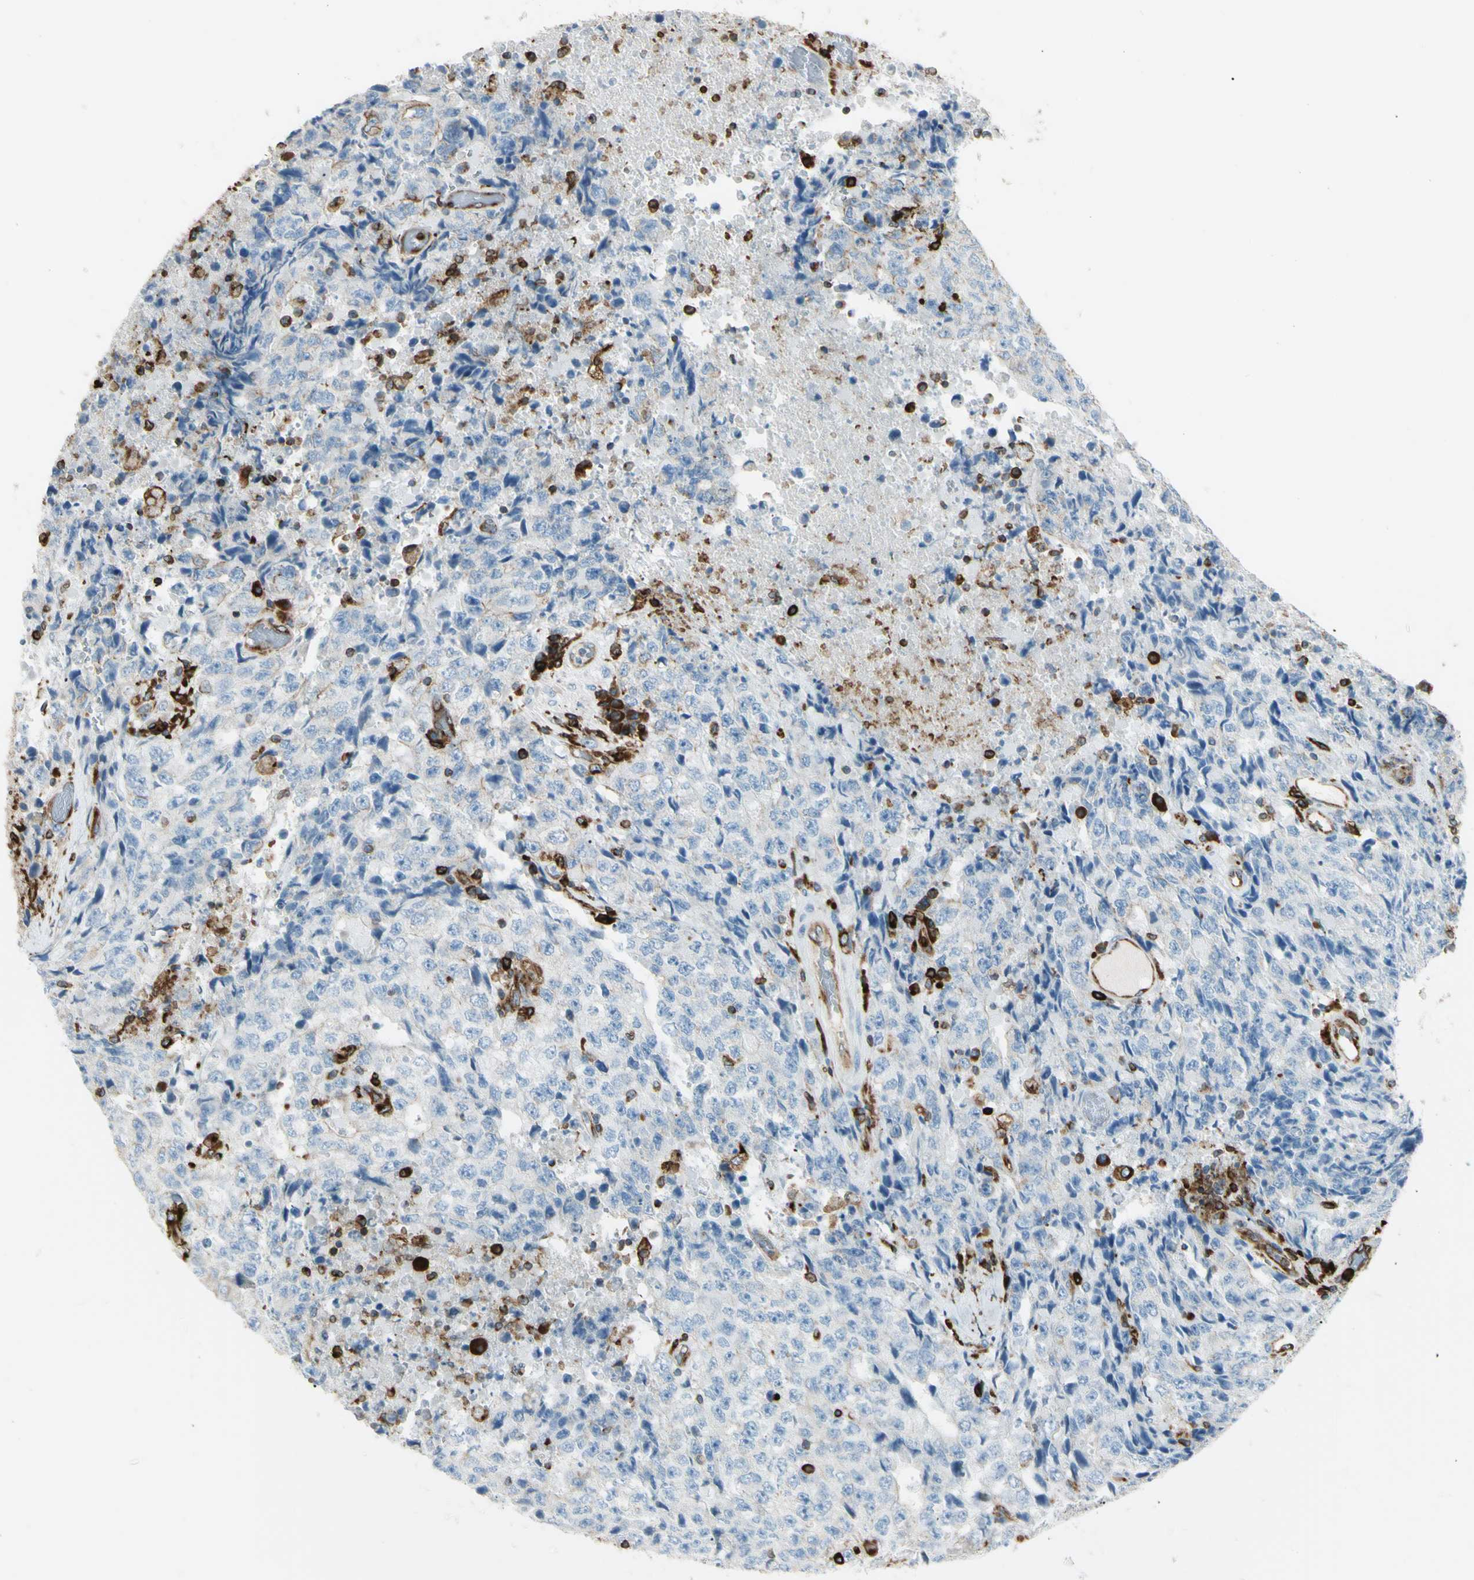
{"staining": {"intensity": "negative", "quantity": "none", "location": "none"}, "tissue": "testis cancer", "cell_type": "Tumor cells", "image_type": "cancer", "snomed": [{"axis": "morphology", "description": "Necrosis, NOS"}, {"axis": "morphology", "description": "Carcinoma, Embryonal, NOS"}, {"axis": "topography", "description": "Testis"}], "caption": "Testis embryonal carcinoma was stained to show a protein in brown. There is no significant positivity in tumor cells. (DAB IHC visualized using brightfield microscopy, high magnification).", "gene": "CD74", "patient": {"sex": "male", "age": 19}}